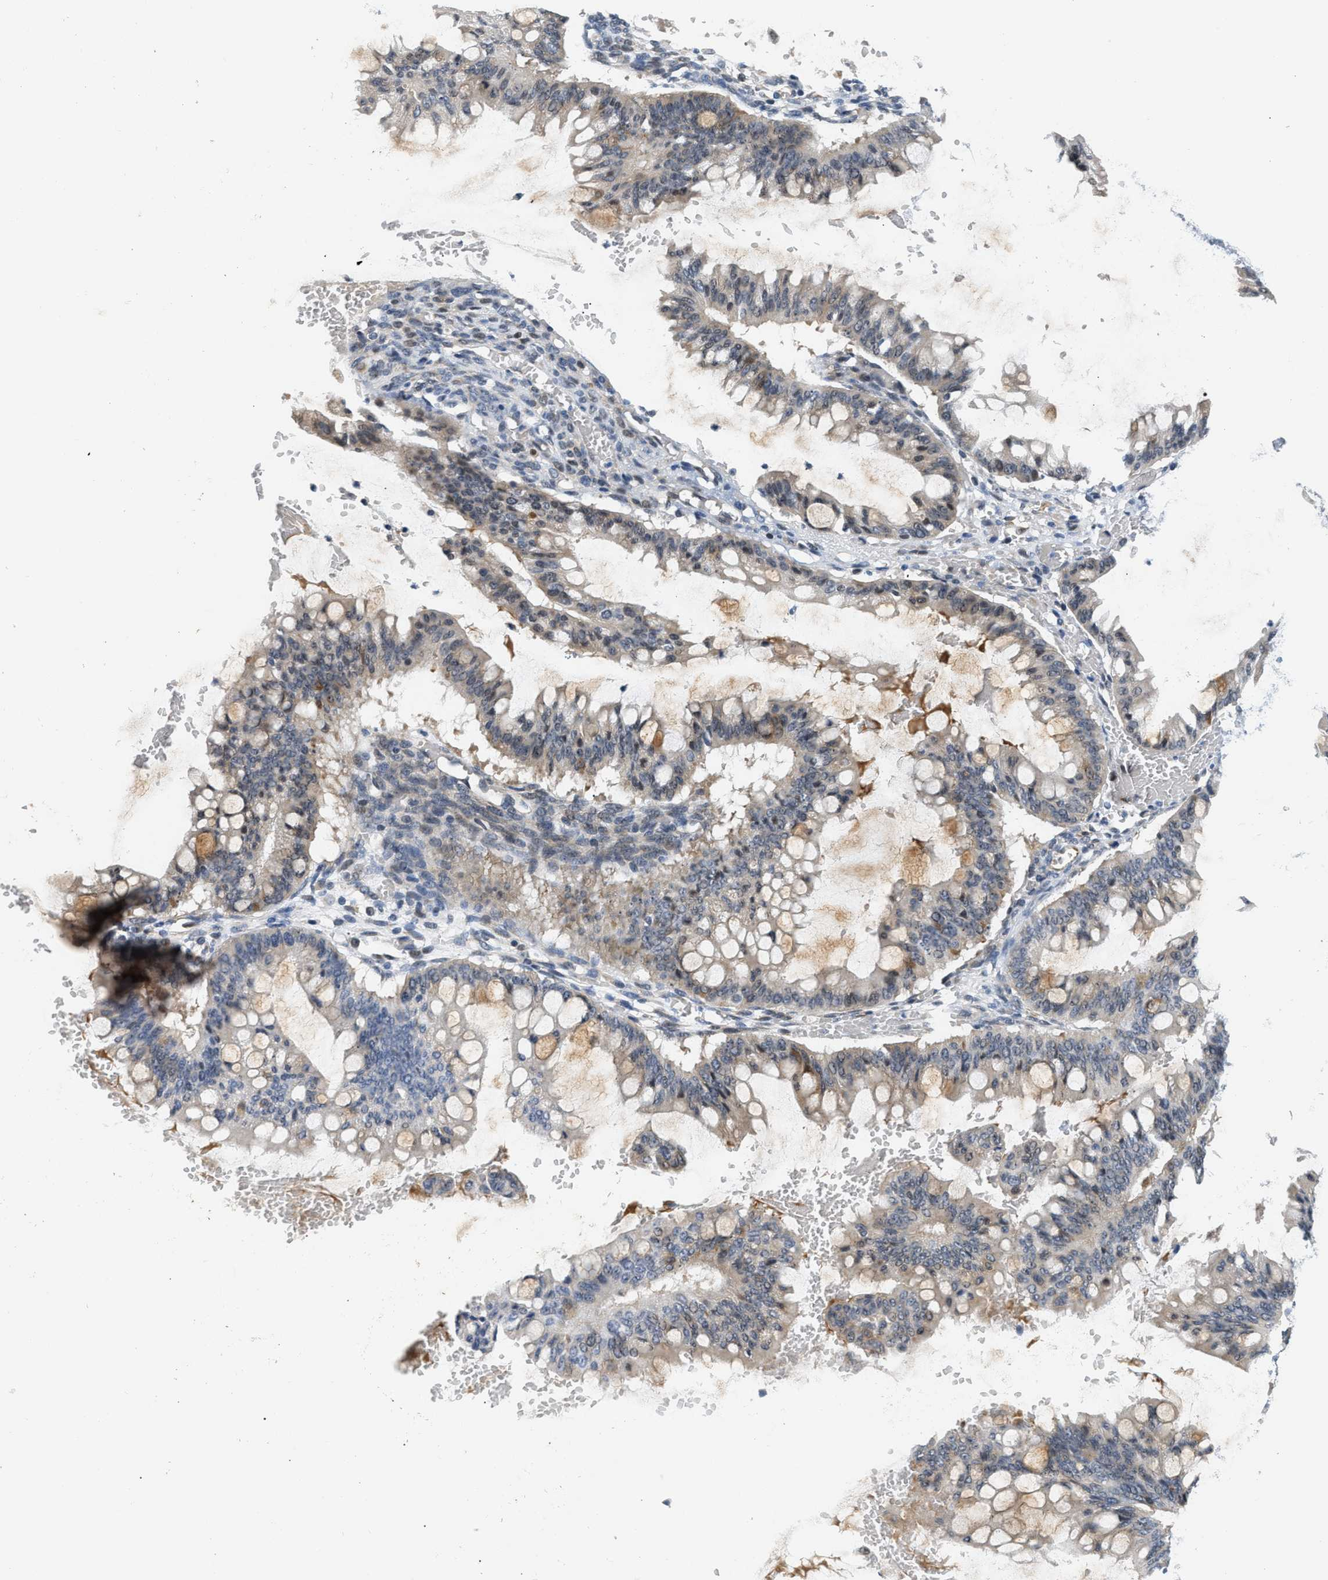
{"staining": {"intensity": "weak", "quantity": "25%-75%", "location": "cytoplasmic/membranous"}, "tissue": "ovarian cancer", "cell_type": "Tumor cells", "image_type": "cancer", "snomed": [{"axis": "morphology", "description": "Cystadenocarcinoma, mucinous, NOS"}, {"axis": "topography", "description": "Ovary"}], "caption": "Protein expression analysis of mucinous cystadenocarcinoma (ovarian) shows weak cytoplasmic/membranous positivity in about 25%-75% of tumor cells.", "gene": "PPM1H", "patient": {"sex": "female", "age": 73}}